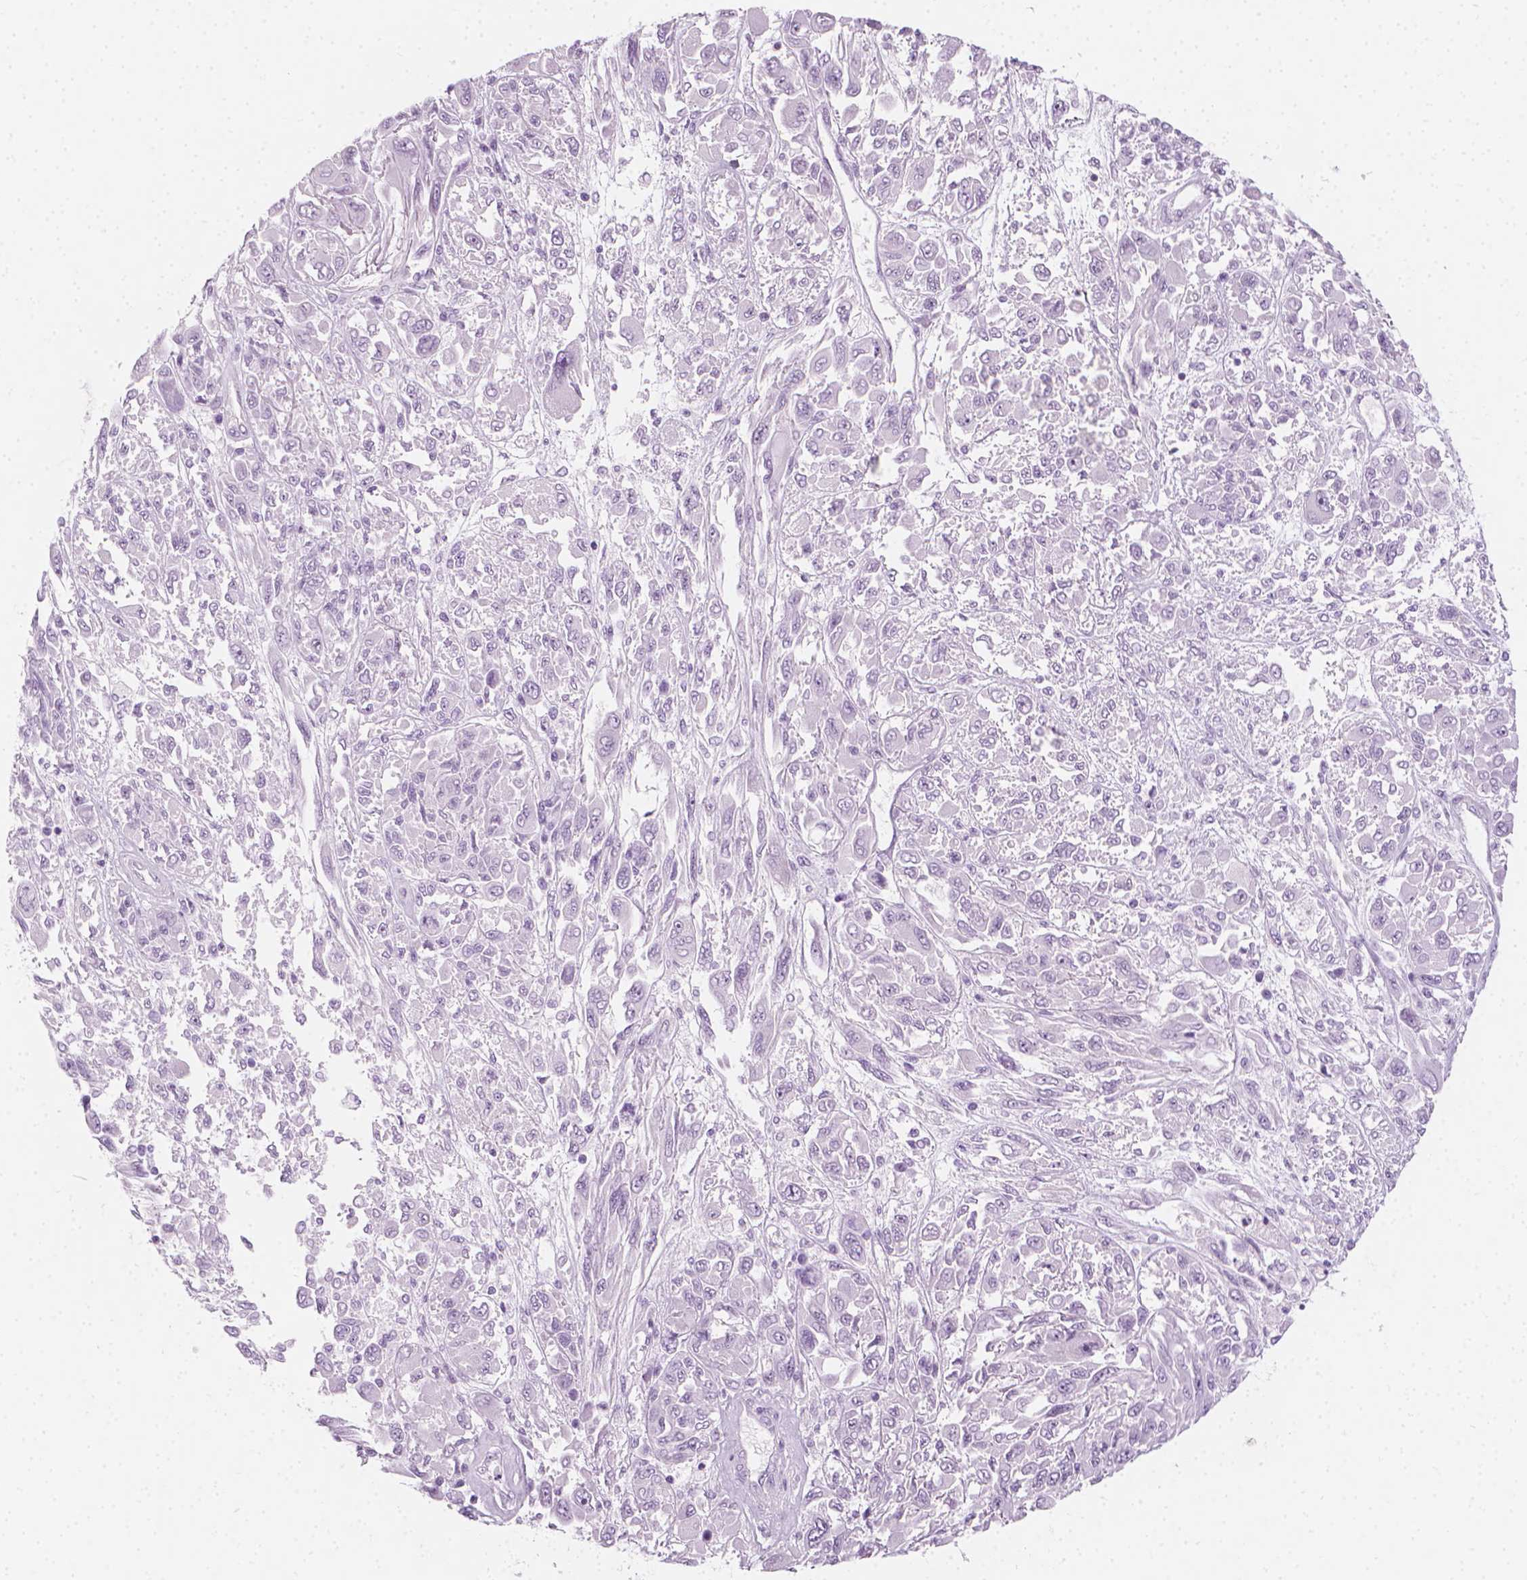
{"staining": {"intensity": "negative", "quantity": "none", "location": "none"}, "tissue": "melanoma", "cell_type": "Tumor cells", "image_type": "cancer", "snomed": [{"axis": "morphology", "description": "Malignant melanoma, NOS"}, {"axis": "topography", "description": "Skin"}], "caption": "There is no significant positivity in tumor cells of malignant melanoma. Nuclei are stained in blue.", "gene": "SCG3", "patient": {"sex": "female", "age": 91}}